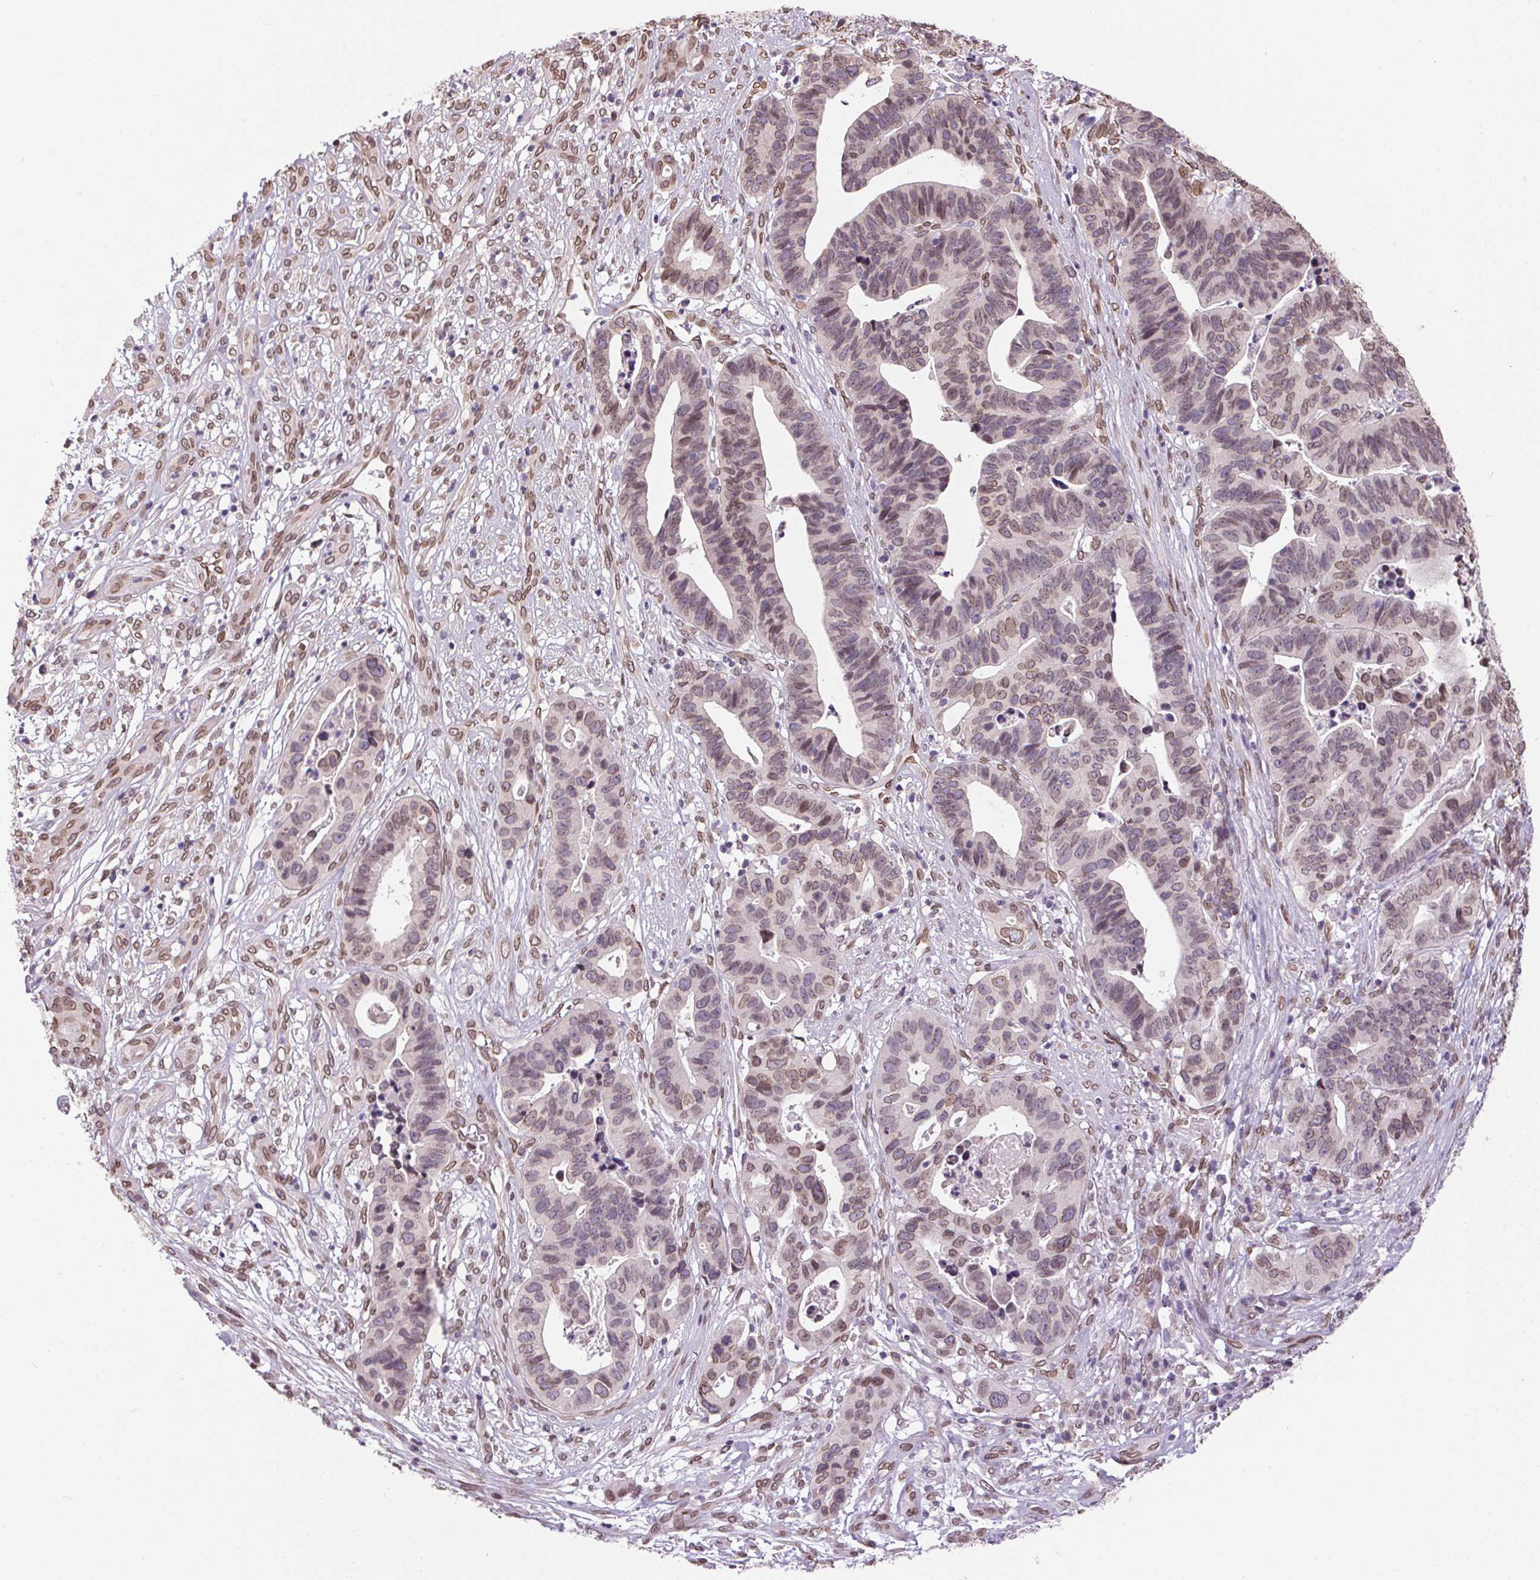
{"staining": {"intensity": "weak", "quantity": "25%-75%", "location": "cytoplasmic/membranous,nuclear"}, "tissue": "stomach cancer", "cell_type": "Tumor cells", "image_type": "cancer", "snomed": [{"axis": "morphology", "description": "Adenocarcinoma, NOS"}, {"axis": "topography", "description": "Stomach, upper"}], "caption": "IHC (DAB (3,3'-diaminobenzidine)) staining of stomach adenocarcinoma displays weak cytoplasmic/membranous and nuclear protein expression in approximately 25%-75% of tumor cells.", "gene": "TMEM175", "patient": {"sex": "female", "age": 67}}